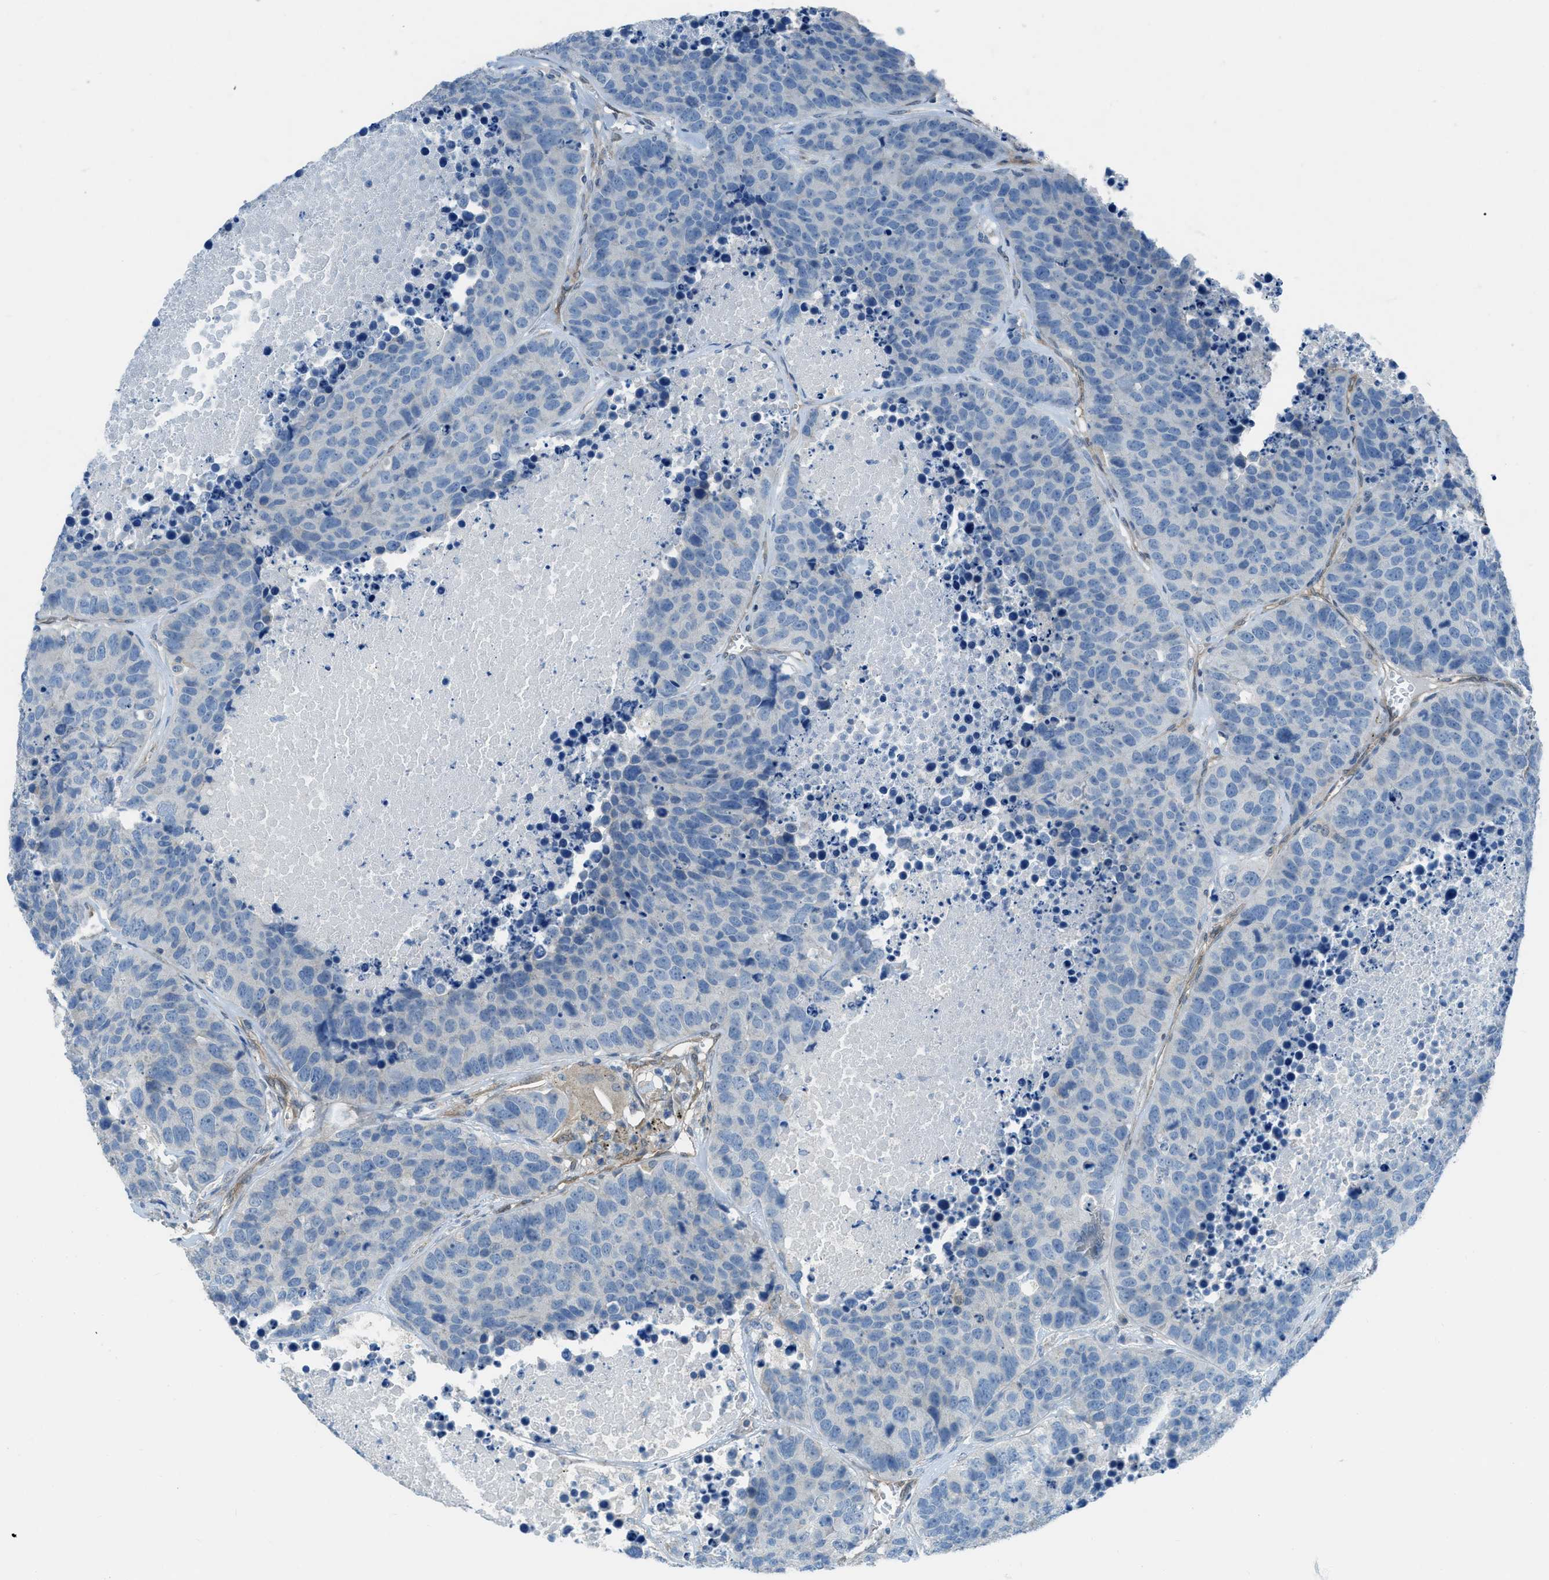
{"staining": {"intensity": "negative", "quantity": "none", "location": "none"}, "tissue": "carcinoid", "cell_type": "Tumor cells", "image_type": "cancer", "snomed": [{"axis": "morphology", "description": "Carcinoid, malignant, NOS"}, {"axis": "topography", "description": "Lung"}], "caption": "Histopathology image shows no significant protein expression in tumor cells of carcinoid.", "gene": "PRKN", "patient": {"sex": "male", "age": 60}}